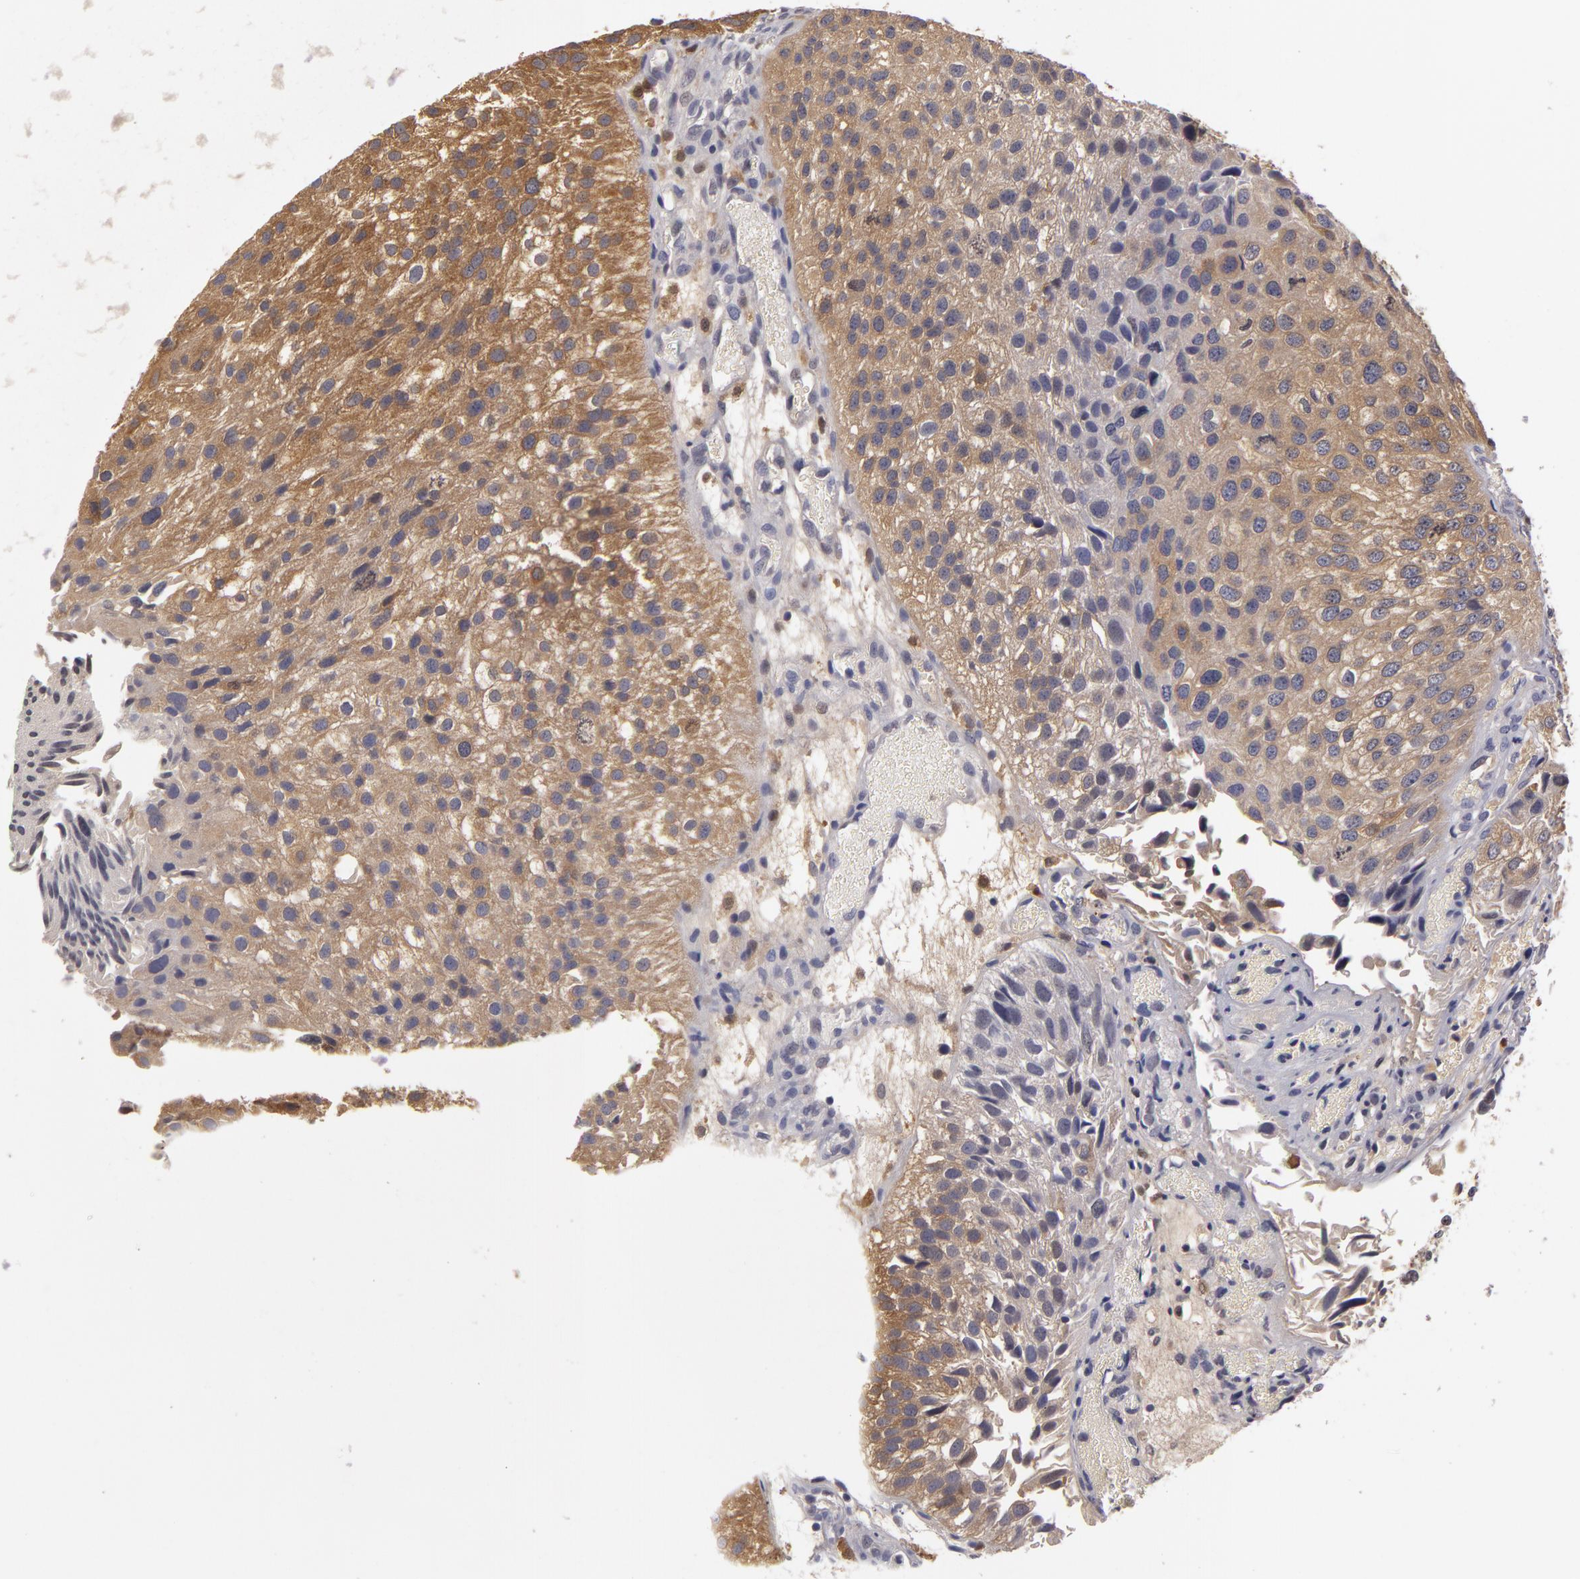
{"staining": {"intensity": "moderate", "quantity": ">75%", "location": "cytoplasmic/membranous"}, "tissue": "urothelial cancer", "cell_type": "Tumor cells", "image_type": "cancer", "snomed": [{"axis": "morphology", "description": "Urothelial carcinoma, Low grade"}, {"axis": "topography", "description": "Urinary bladder"}], "caption": "A brown stain shows moderate cytoplasmic/membranous expression of a protein in urothelial cancer tumor cells. Immunohistochemistry stains the protein in brown and the nuclei are stained blue.", "gene": "GNPDA1", "patient": {"sex": "female", "age": 89}}